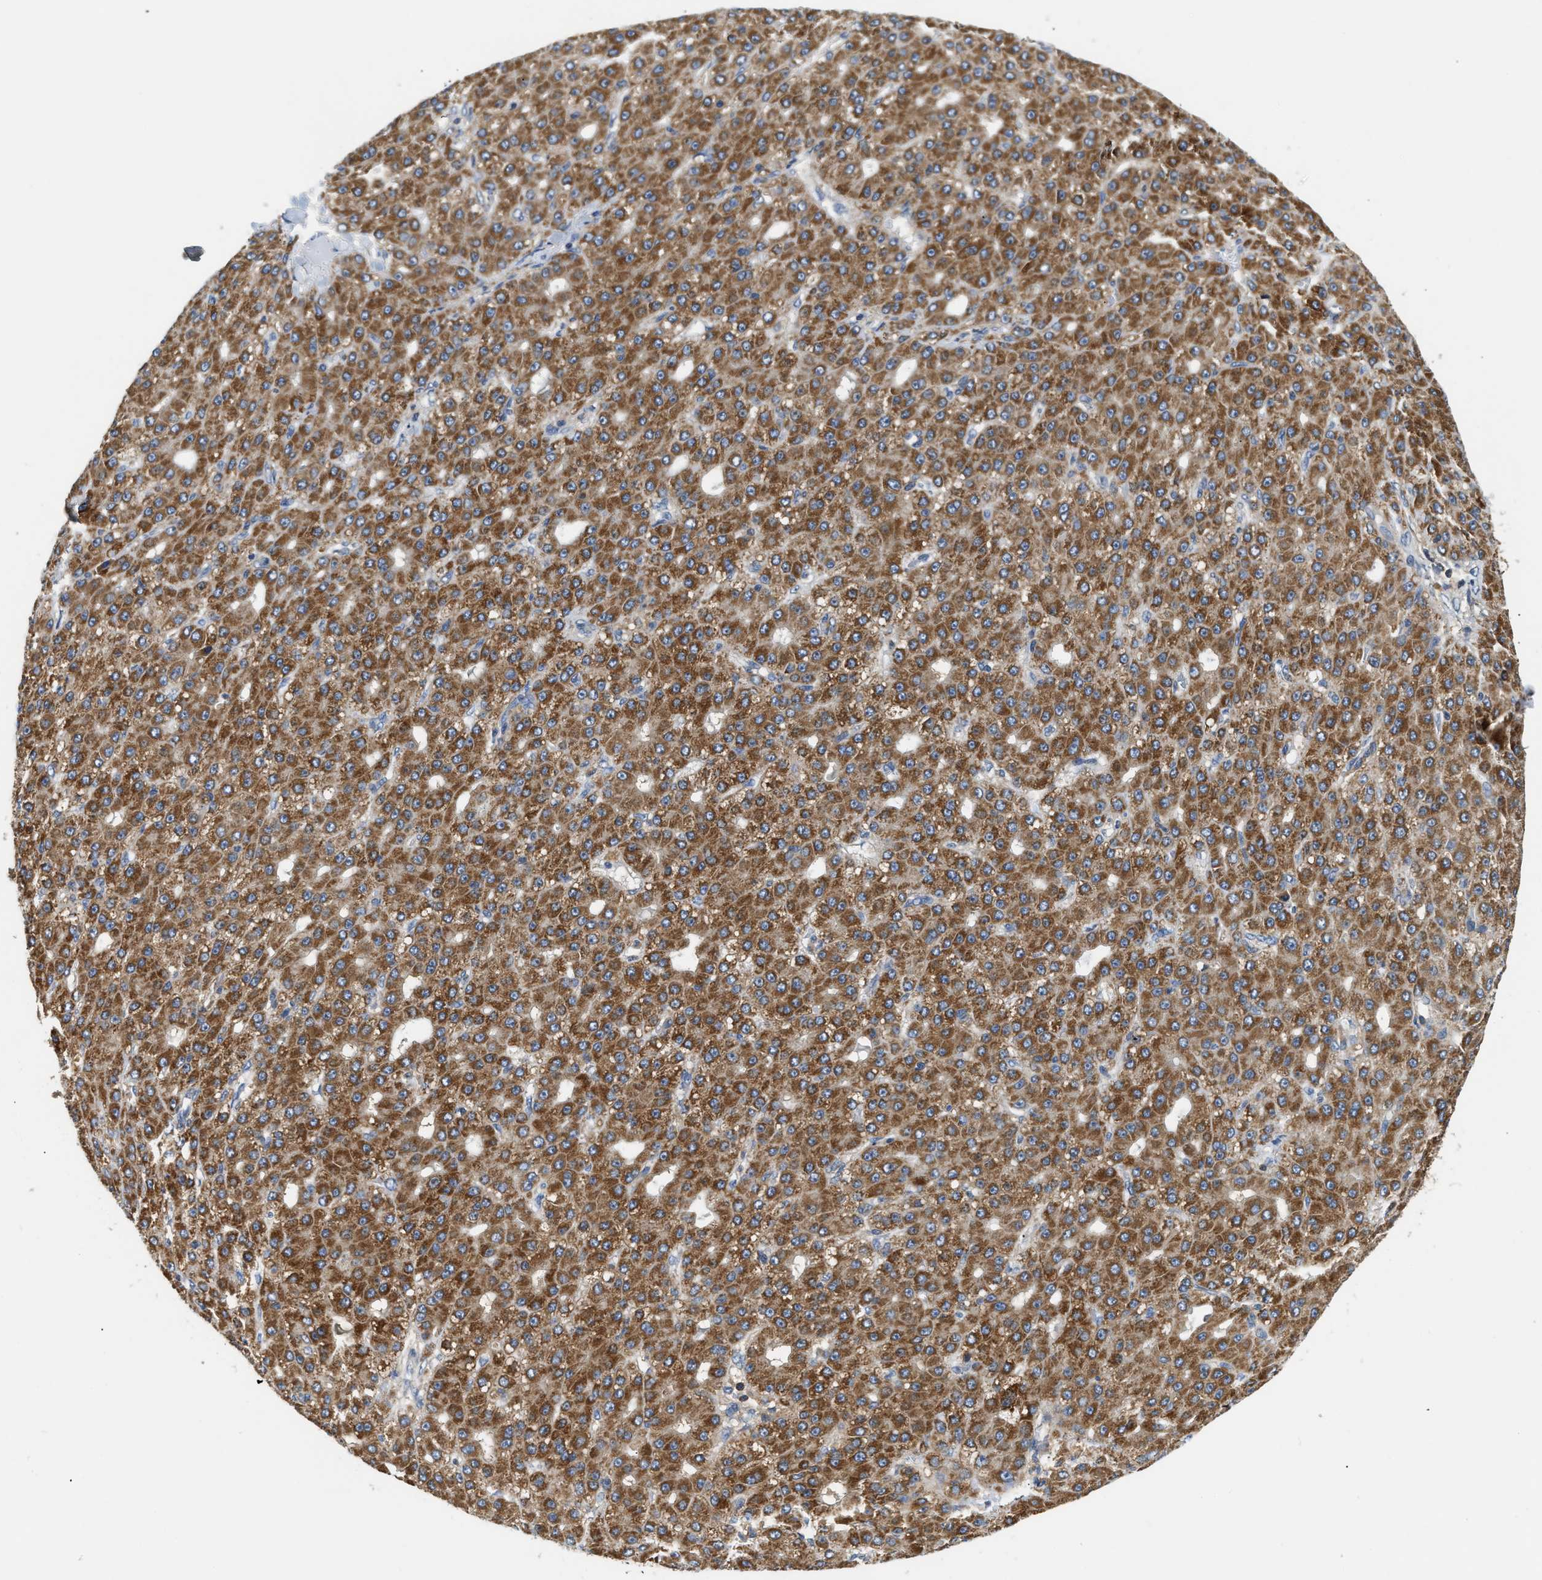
{"staining": {"intensity": "moderate", "quantity": ">75%", "location": "cytoplasmic/membranous"}, "tissue": "liver cancer", "cell_type": "Tumor cells", "image_type": "cancer", "snomed": [{"axis": "morphology", "description": "Carcinoma, Hepatocellular, NOS"}, {"axis": "topography", "description": "Liver"}], "caption": "An immunohistochemistry photomicrograph of neoplastic tissue is shown. Protein staining in brown shows moderate cytoplasmic/membranous positivity in liver cancer within tumor cells.", "gene": "CCM2", "patient": {"sex": "male", "age": 67}}